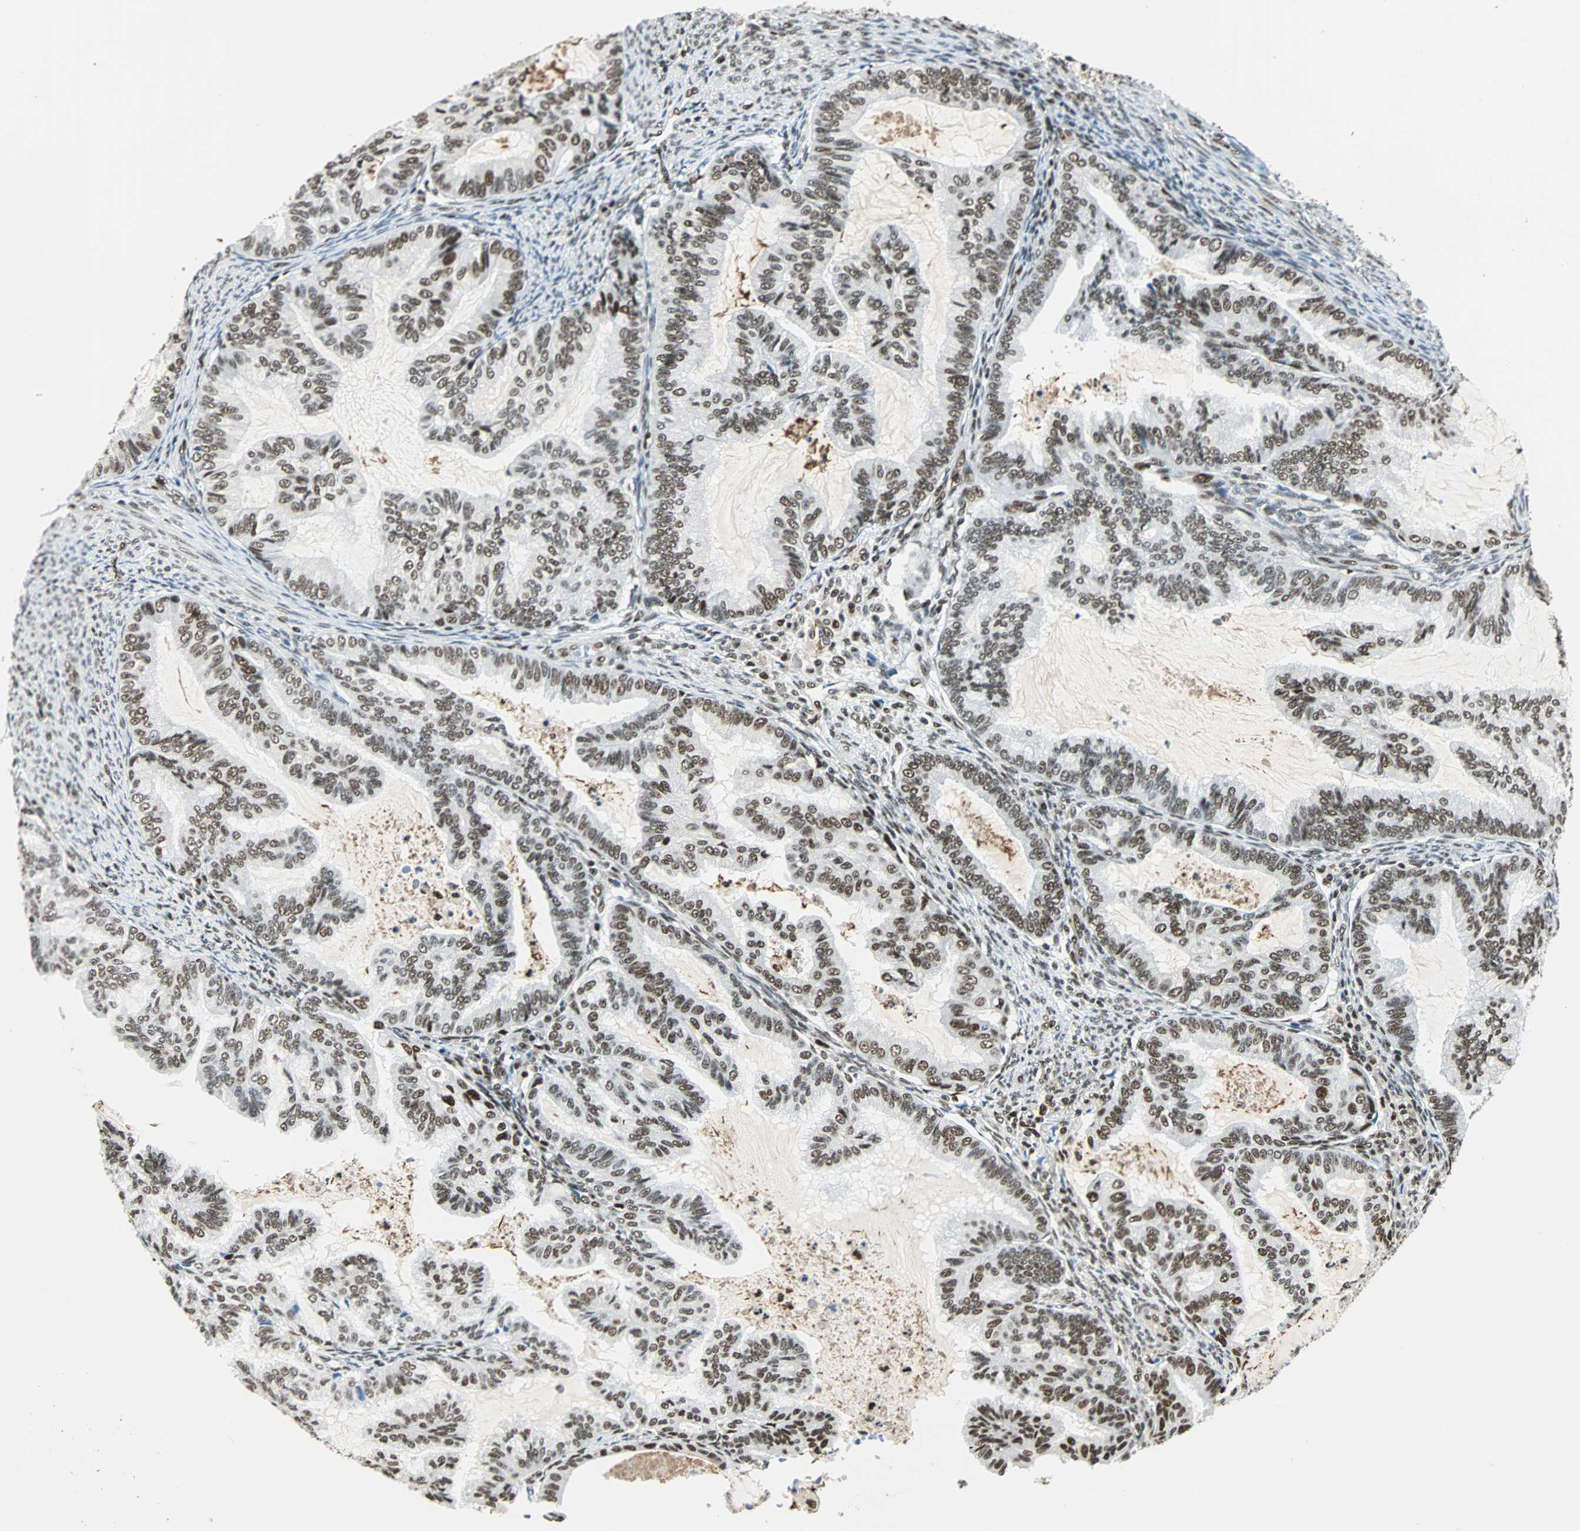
{"staining": {"intensity": "moderate", "quantity": ">75%", "location": "nuclear"}, "tissue": "cervical cancer", "cell_type": "Tumor cells", "image_type": "cancer", "snomed": [{"axis": "morphology", "description": "Normal tissue, NOS"}, {"axis": "morphology", "description": "Adenocarcinoma, NOS"}, {"axis": "topography", "description": "Cervix"}, {"axis": "topography", "description": "Endometrium"}], "caption": "There is medium levels of moderate nuclear staining in tumor cells of cervical cancer (adenocarcinoma), as demonstrated by immunohistochemical staining (brown color).", "gene": "XRCC4", "patient": {"sex": "female", "age": 86}}